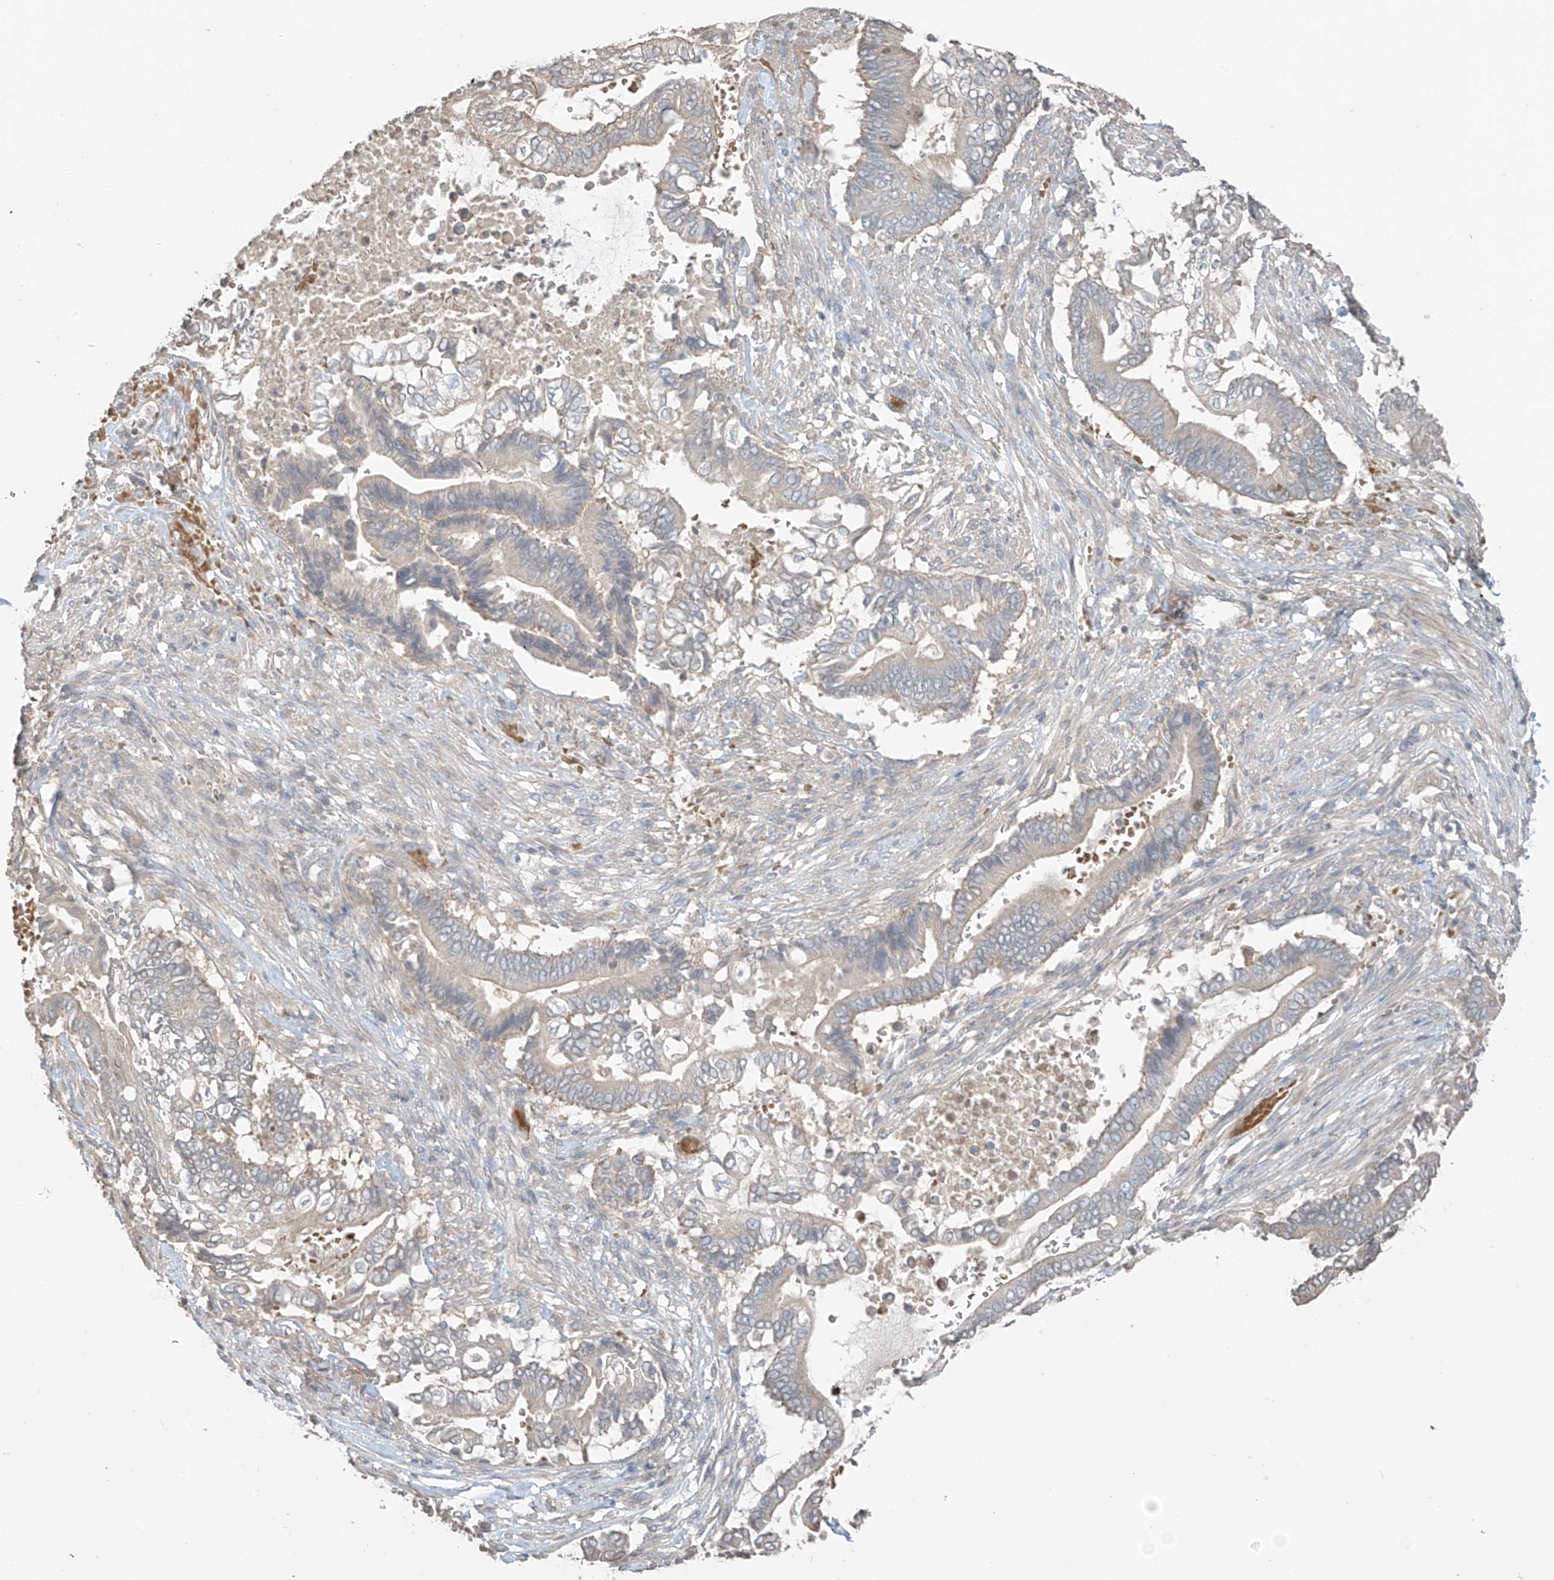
{"staining": {"intensity": "weak", "quantity": "<25%", "location": "cytoplasmic/membranous"}, "tissue": "pancreatic cancer", "cell_type": "Tumor cells", "image_type": "cancer", "snomed": [{"axis": "morphology", "description": "Adenocarcinoma, NOS"}, {"axis": "topography", "description": "Pancreas"}], "caption": "A micrograph of human pancreatic adenocarcinoma is negative for staining in tumor cells. (DAB (3,3'-diaminobenzidine) immunohistochemistry visualized using brightfield microscopy, high magnification).", "gene": "HOXA11", "patient": {"sex": "male", "age": 68}}